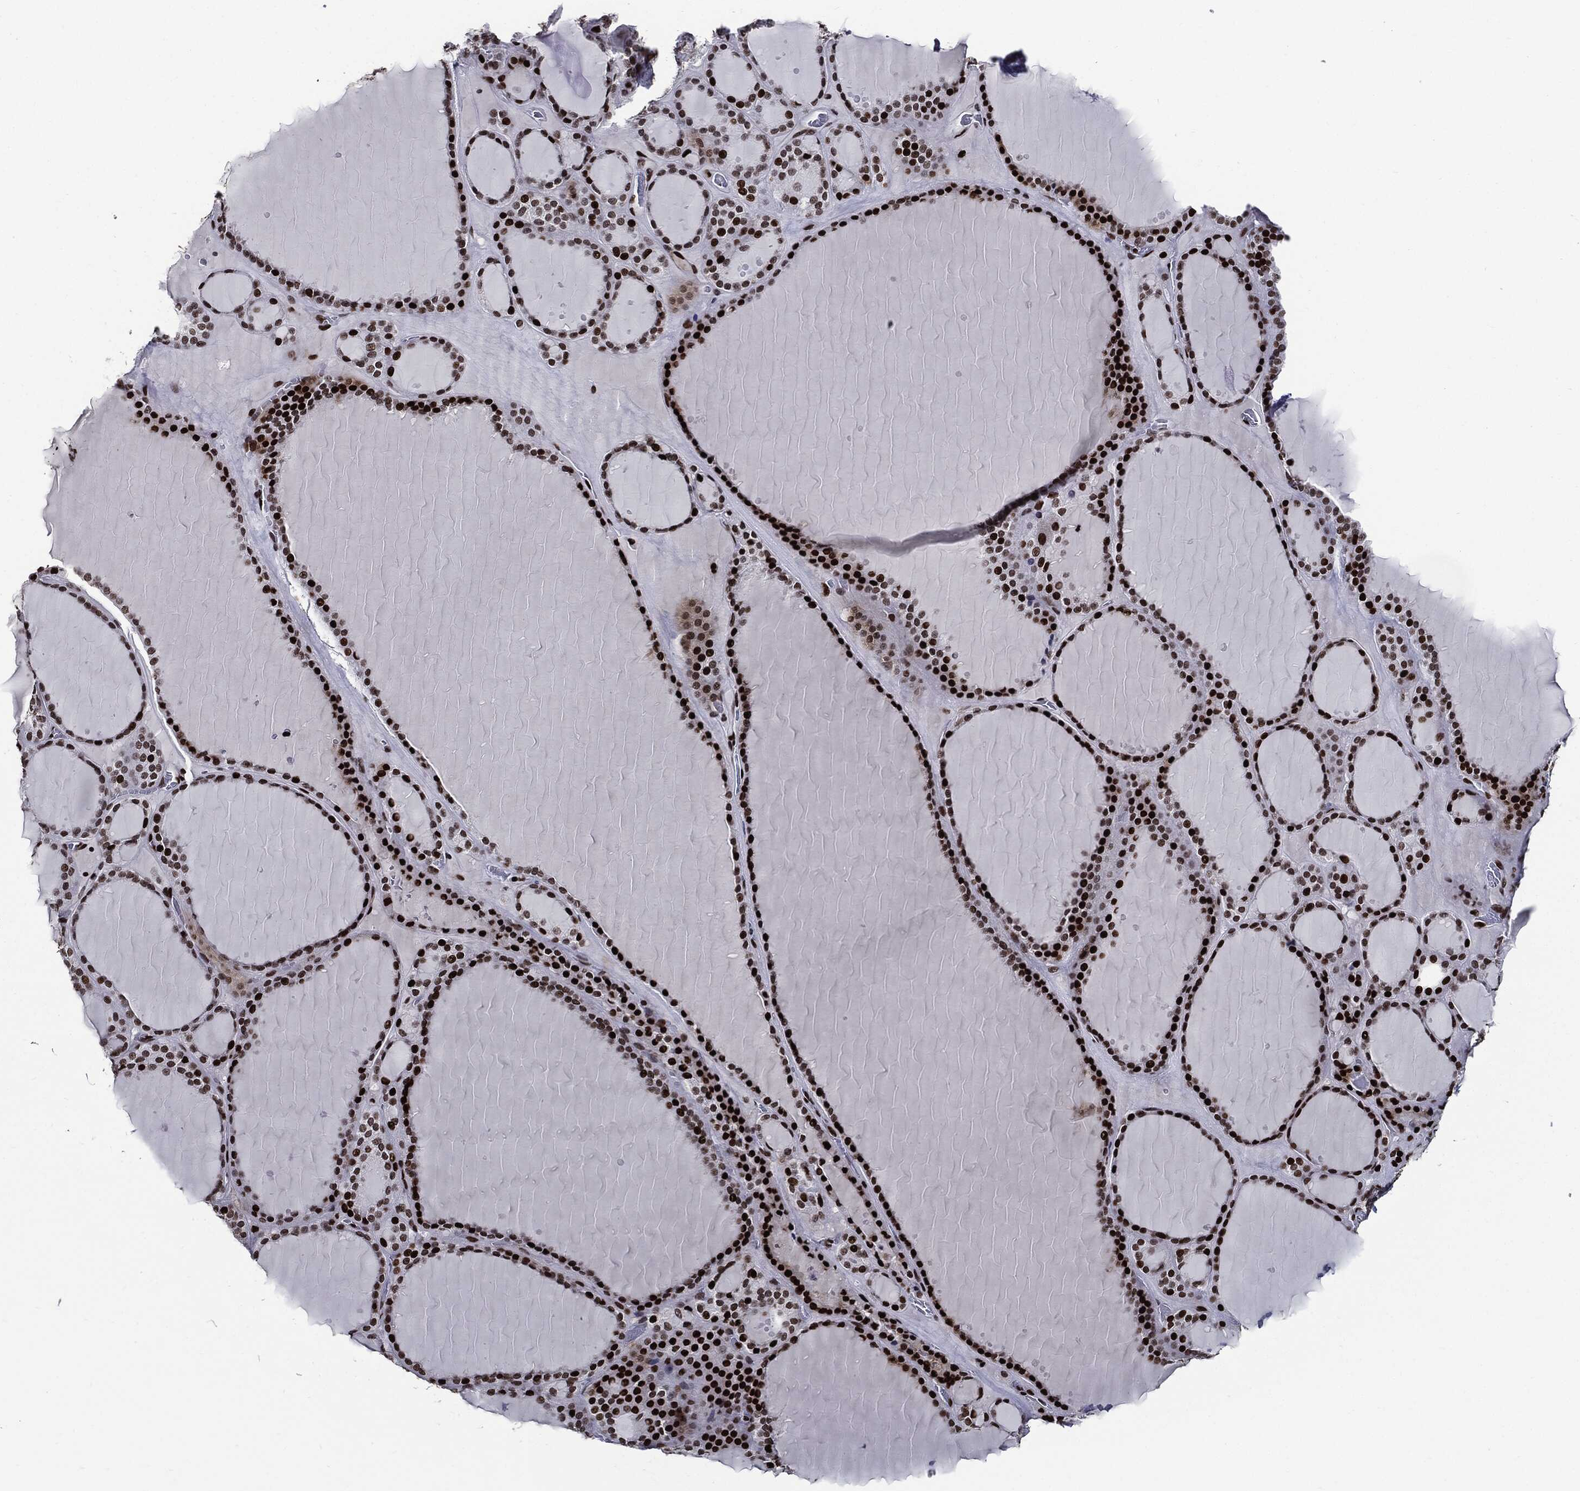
{"staining": {"intensity": "strong", "quantity": ">75%", "location": "nuclear"}, "tissue": "thyroid gland", "cell_type": "Glandular cells", "image_type": "normal", "snomed": [{"axis": "morphology", "description": "Normal tissue, NOS"}, {"axis": "topography", "description": "Thyroid gland"}], "caption": "This micrograph demonstrates normal thyroid gland stained with IHC to label a protein in brown. The nuclear of glandular cells show strong positivity for the protein. Nuclei are counter-stained blue.", "gene": "ZFP91", "patient": {"sex": "male", "age": 63}}